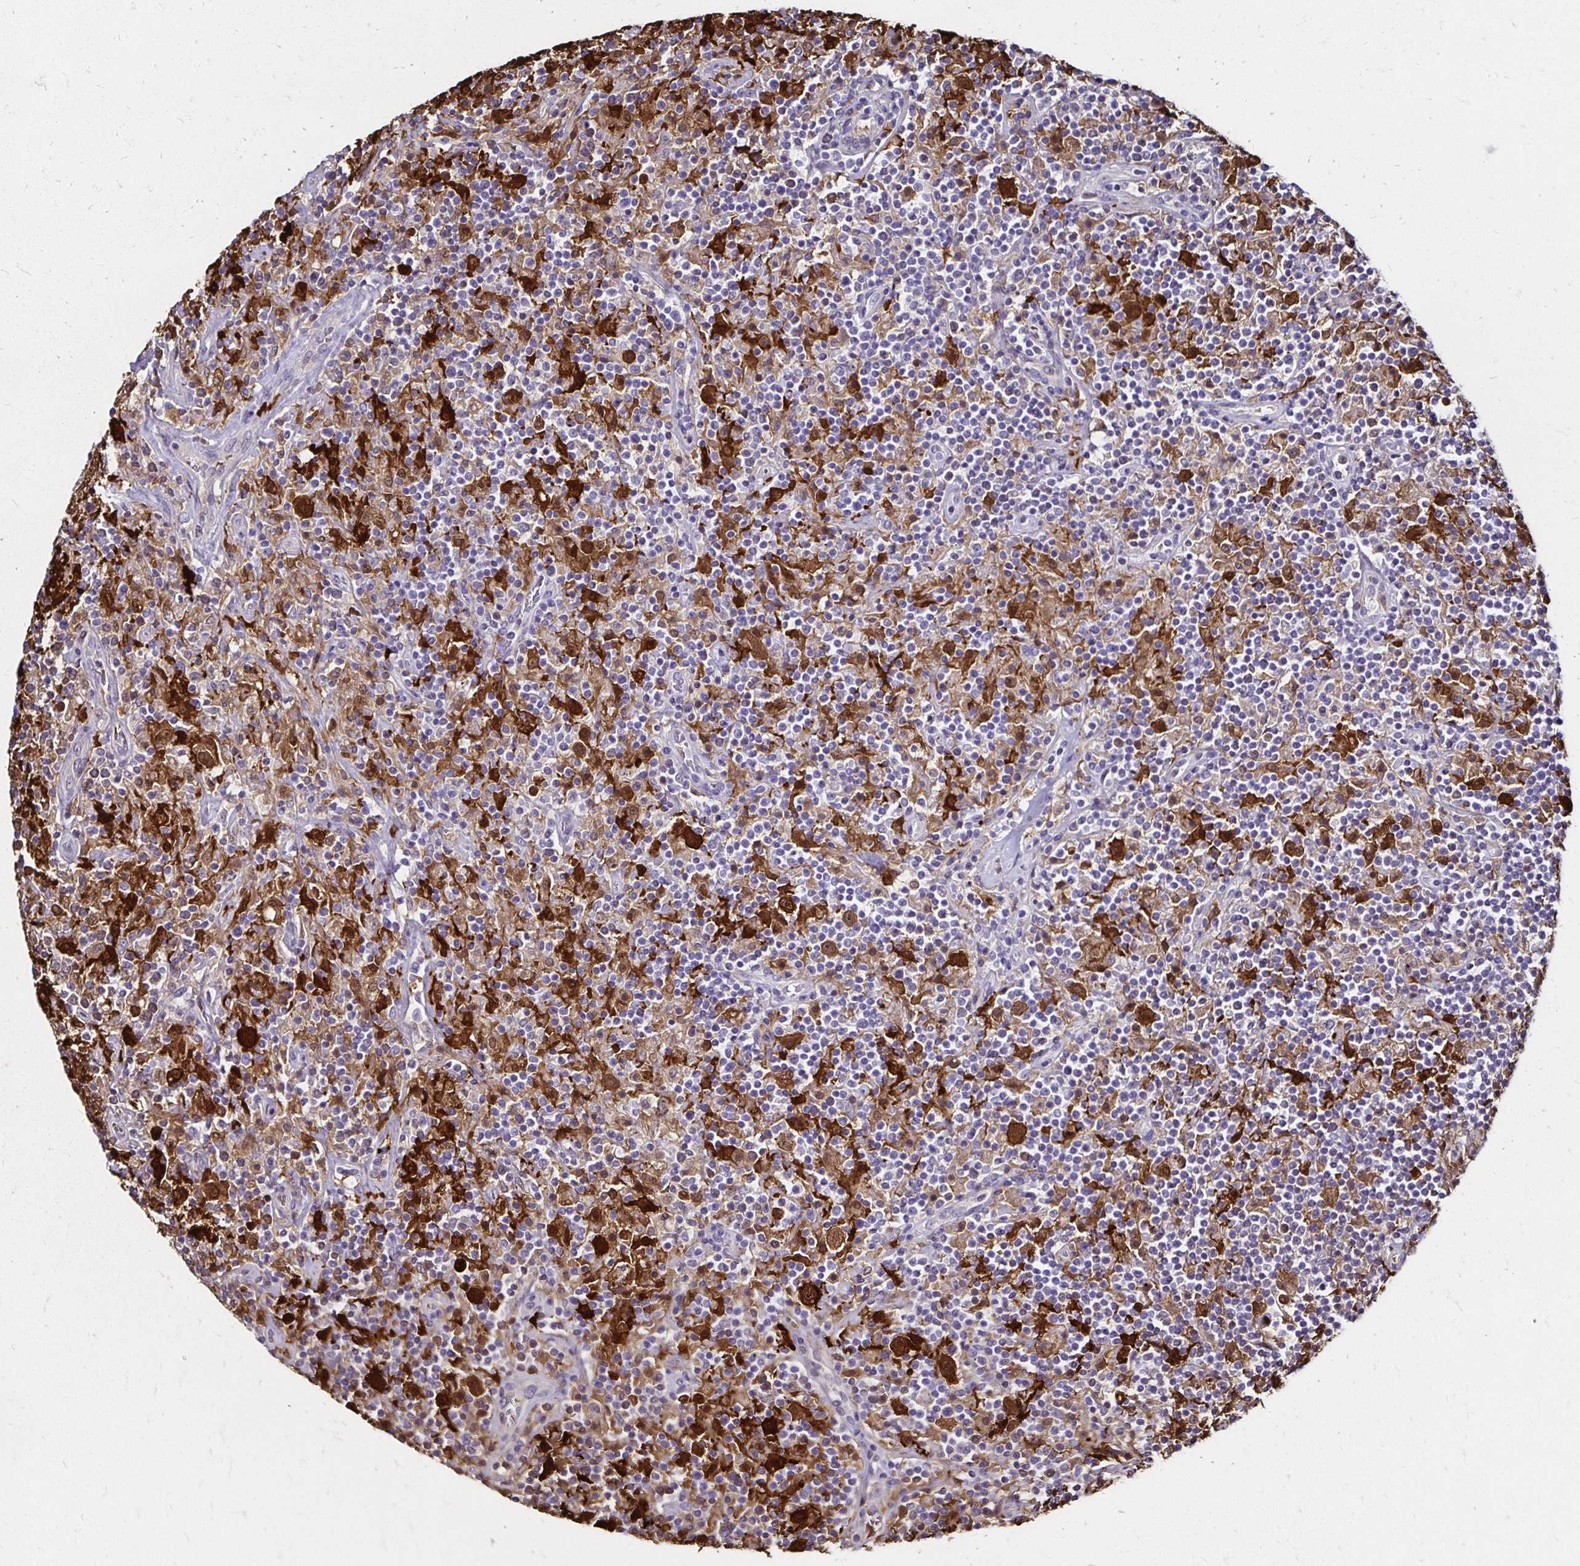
{"staining": {"intensity": "negative", "quantity": "none", "location": "none"}, "tissue": "lymphoma", "cell_type": "Tumor cells", "image_type": "cancer", "snomed": [{"axis": "morphology", "description": "Hodgkin's disease, NOS"}, {"axis": "topography", "description": "Lymph node"}], "caption": "Tumor cells show no significant staining in Hodgkin's disease.", "gene": "TXN", "patient": {"sex": "male", "age": 70}}